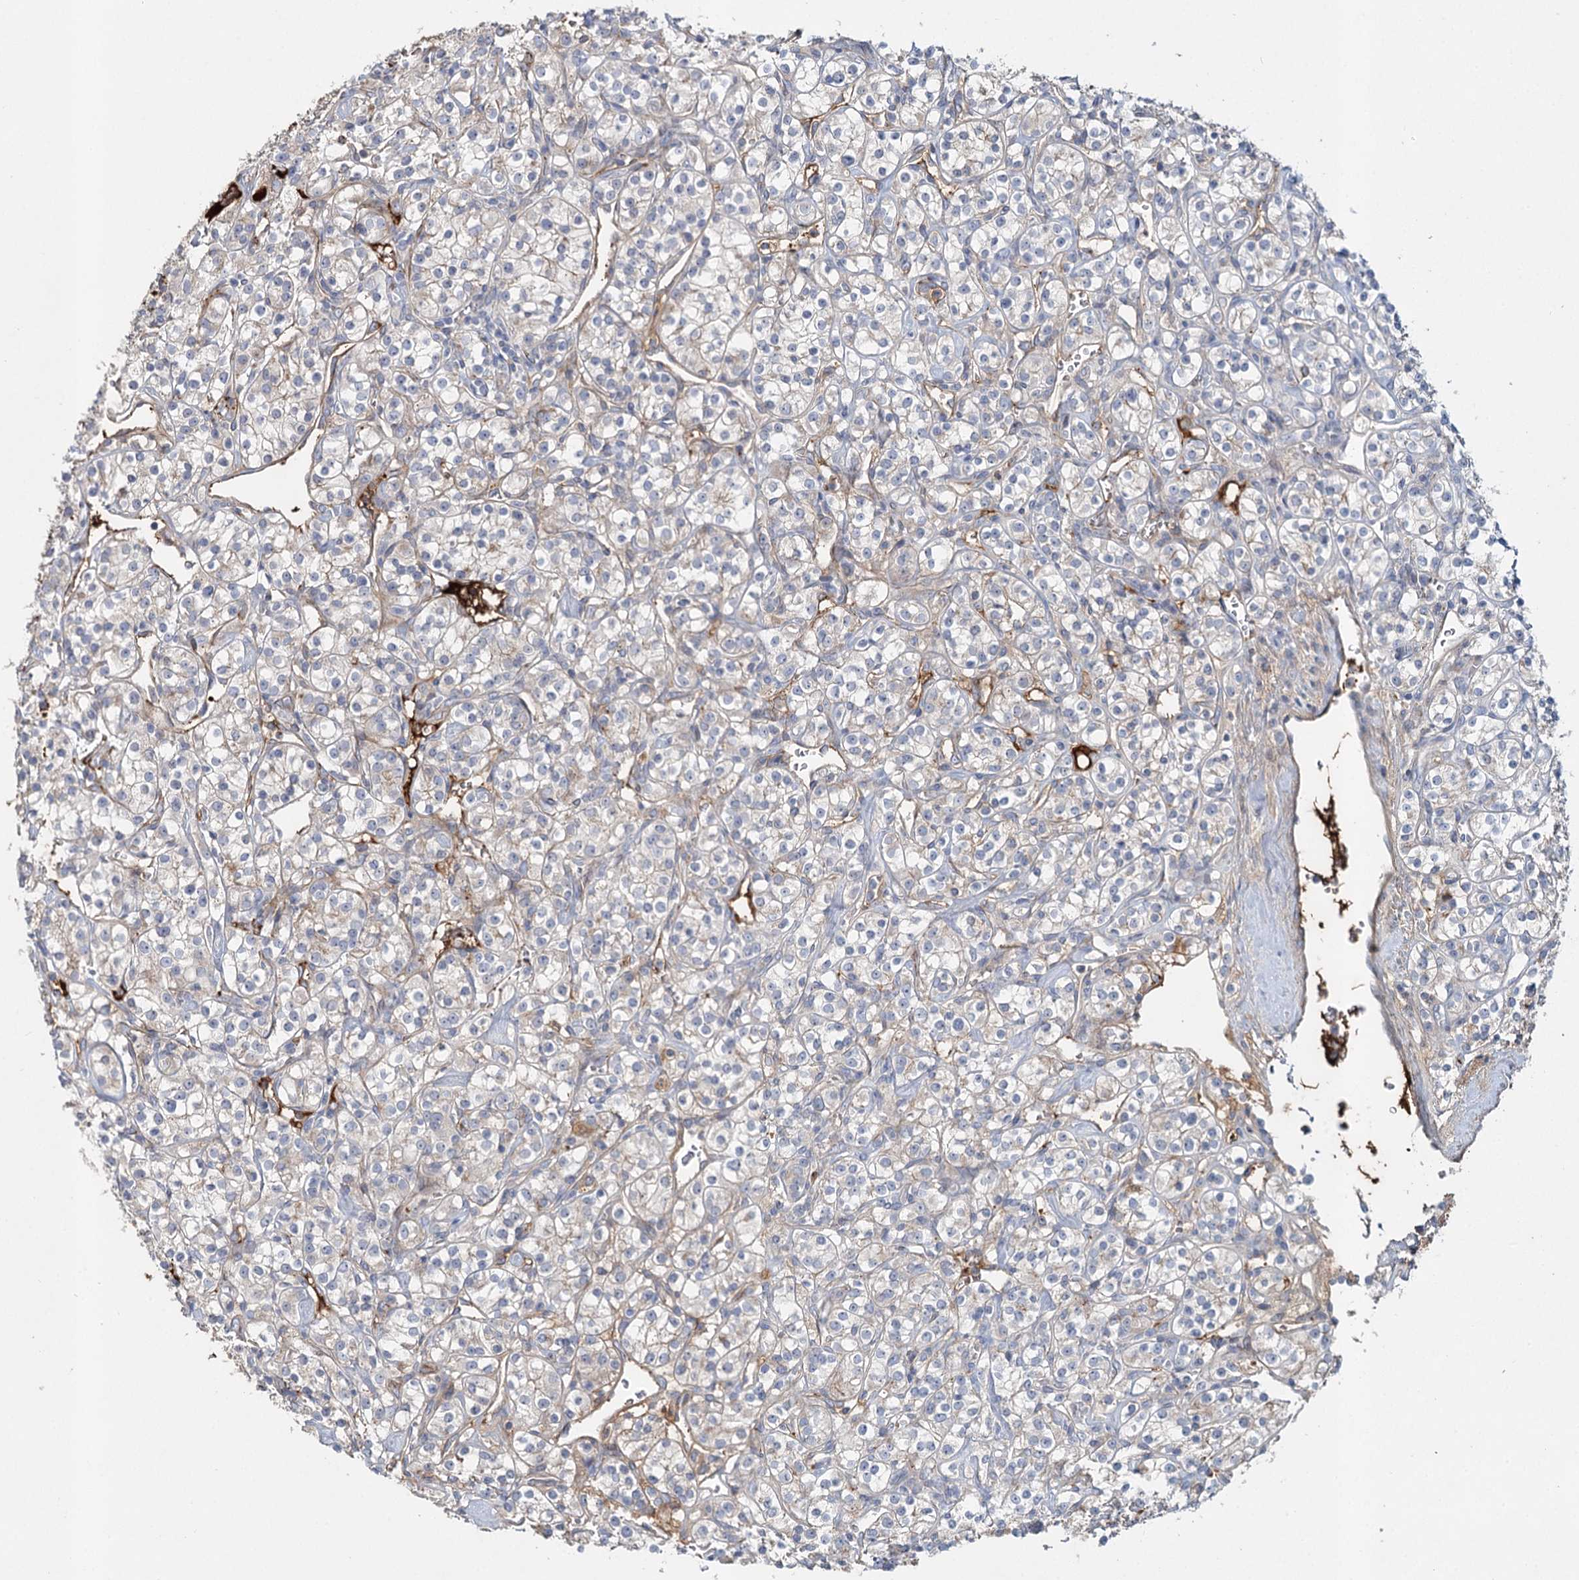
{"staining": {"intensity": "weak", "quantity": "<25%", "location": "cytoplasmic/membranous"}, "tissue": "renal cancer", "cell_type": "Tumor cells", "image_type": "cancer", "snomed": [{"axis": "morphology", "description": "Adenocarcinoma, NOS"}, {"axis": "topography", "description": "Kidney"}], "caption": "Immunohistochemistry (IHC) histopathology image of renal adenocarcinoma stained for a protein (brown), which exhibits no staining in tumor cells. (Brightfield microscopy of DAB (3,3'-diaminobenzidine) immunohistochemistry at high magnification).", "gene": "ALKBH8", "patient": {"sex": "male", "age": 77}}